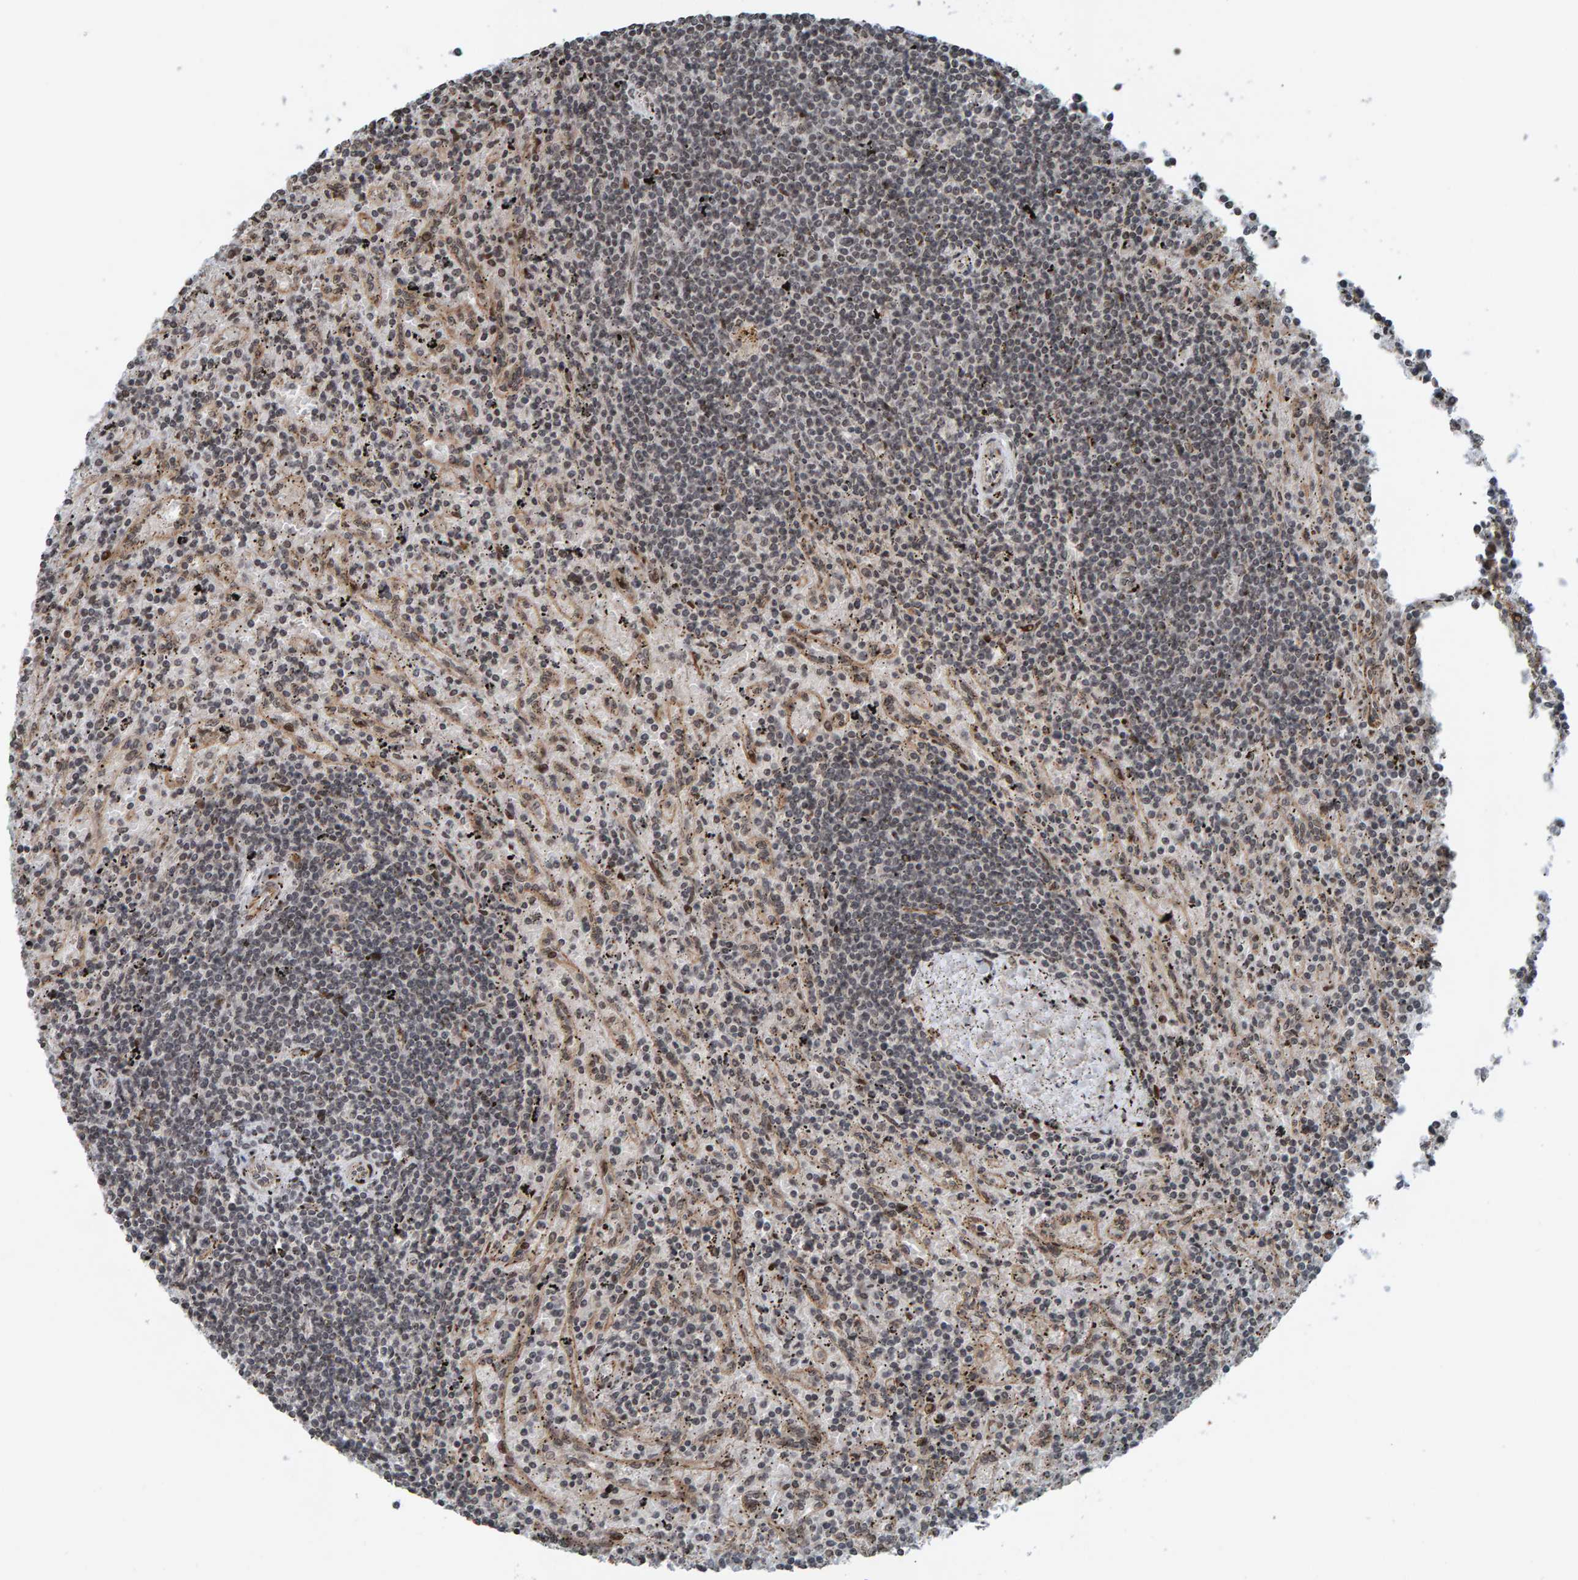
{"staining": {"intensity": "weak", "quantity": "<25%", "location": "nuclear"}, "tissue": "lymphoma", "cell_type": "Tumor cells", "image_type": "cancer", "snomed": [{"axis": "morphology", "description": "Malignant lymphoma, non-Hodgkin's type, Low grade"}, {"axis": "topography", "description": "Spleen"}], "caption": "Immunohistochemical staining of lymphoma exhibits no significant staining in tumor cells.", "gene": "ZNF366", "patient": {"sex": "male", "age": 76}}